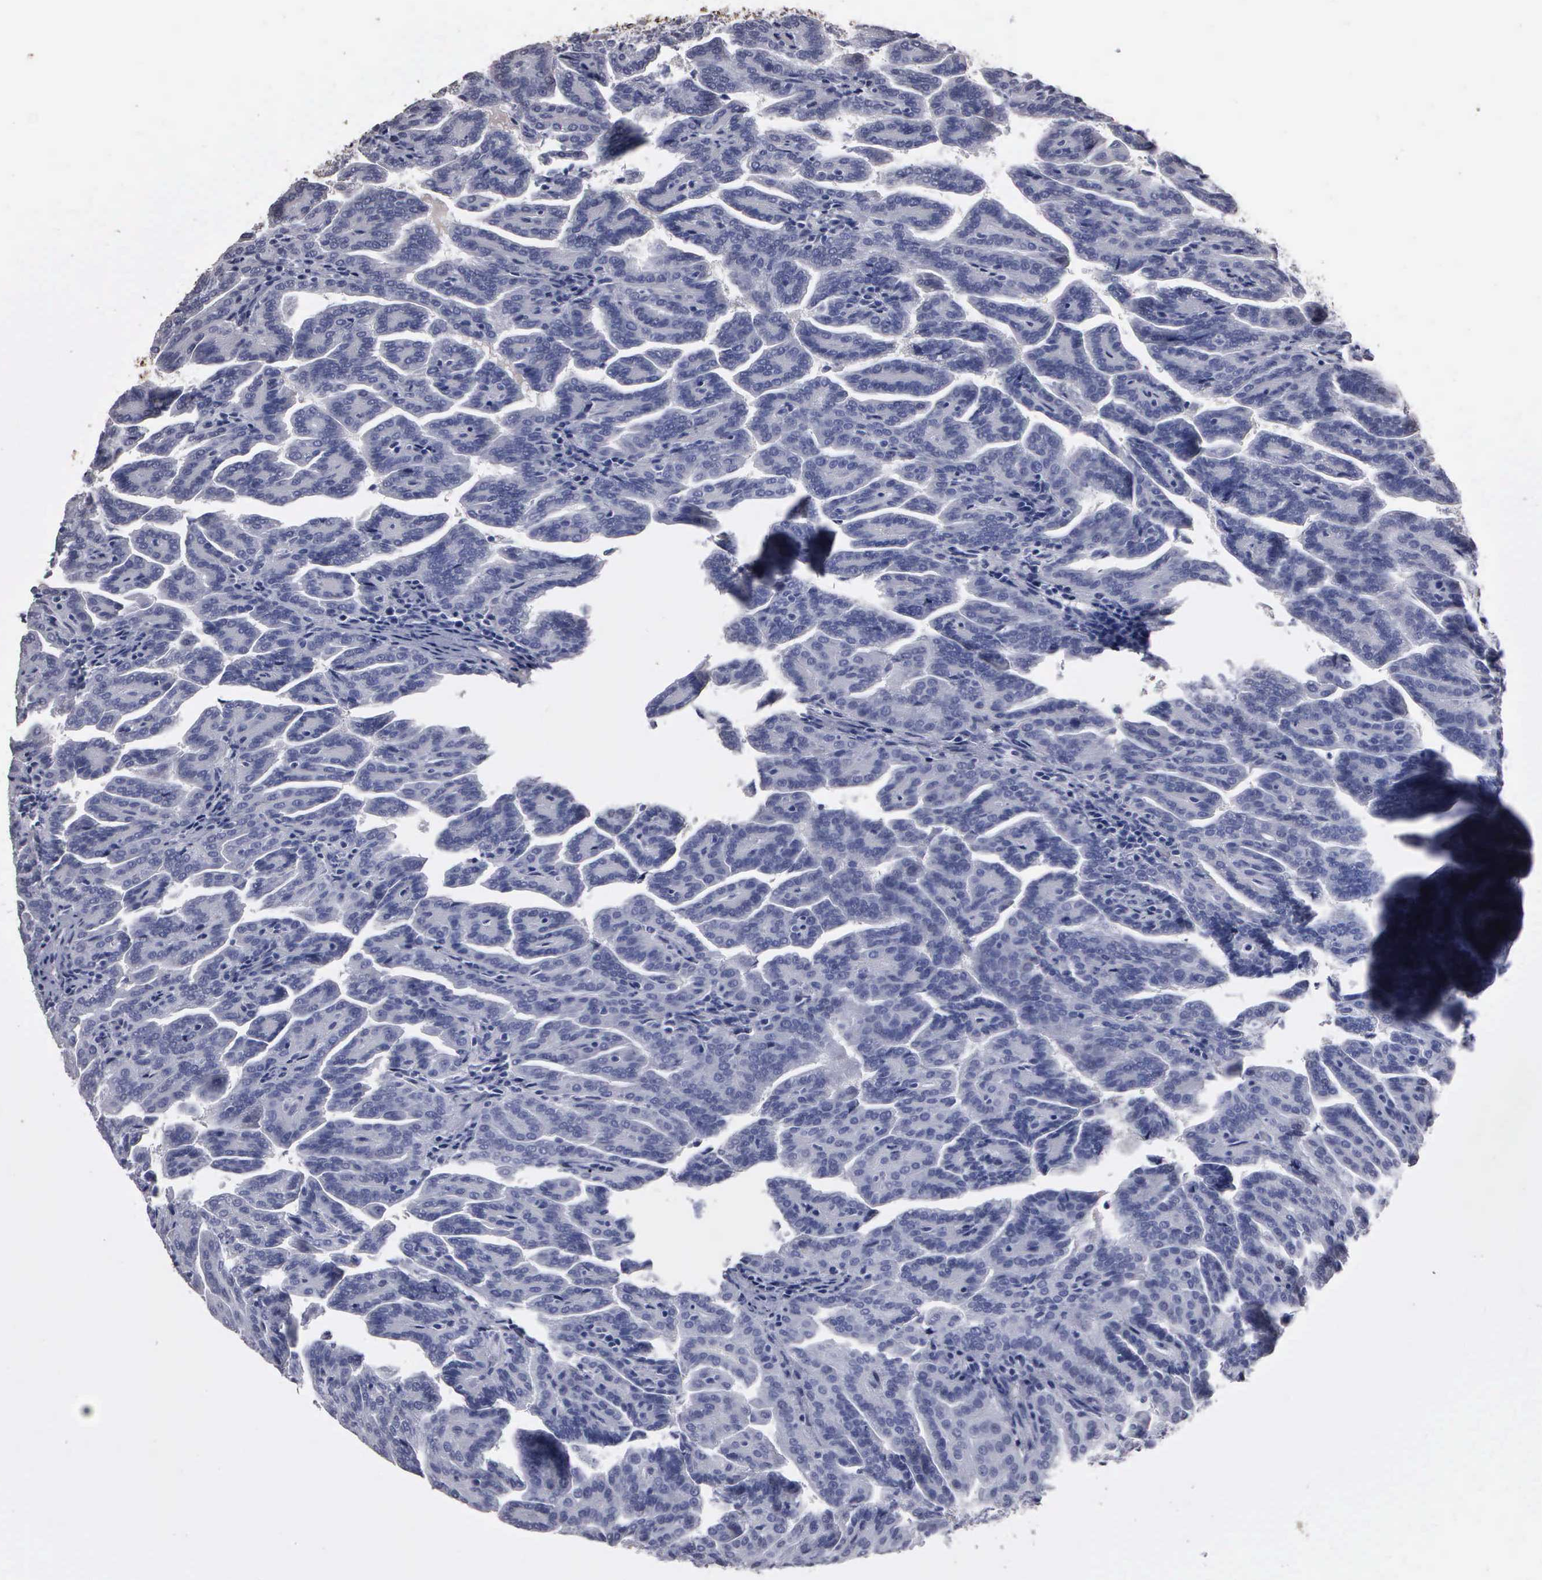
{"staining": {"intensity": "negative", "quantity": "none", "location": "none"}, "tissue": "renal cancer", "cell_type": "Tumor cells", "image_type": "cancer", "snomed": [{"axis": "morphology", "description": "Adenocarcinoma, NOS"}, {"axis": "topography", "description": "Kidney"}], "caption": "DAB (3,3'-diaminobenzidine) immunohistochemical staining of human renal adenocarcinoma exhibits no significant positivity in tumor cells.", "gene": "UPB1", "patient": {"sex": "male", "age": 61}}